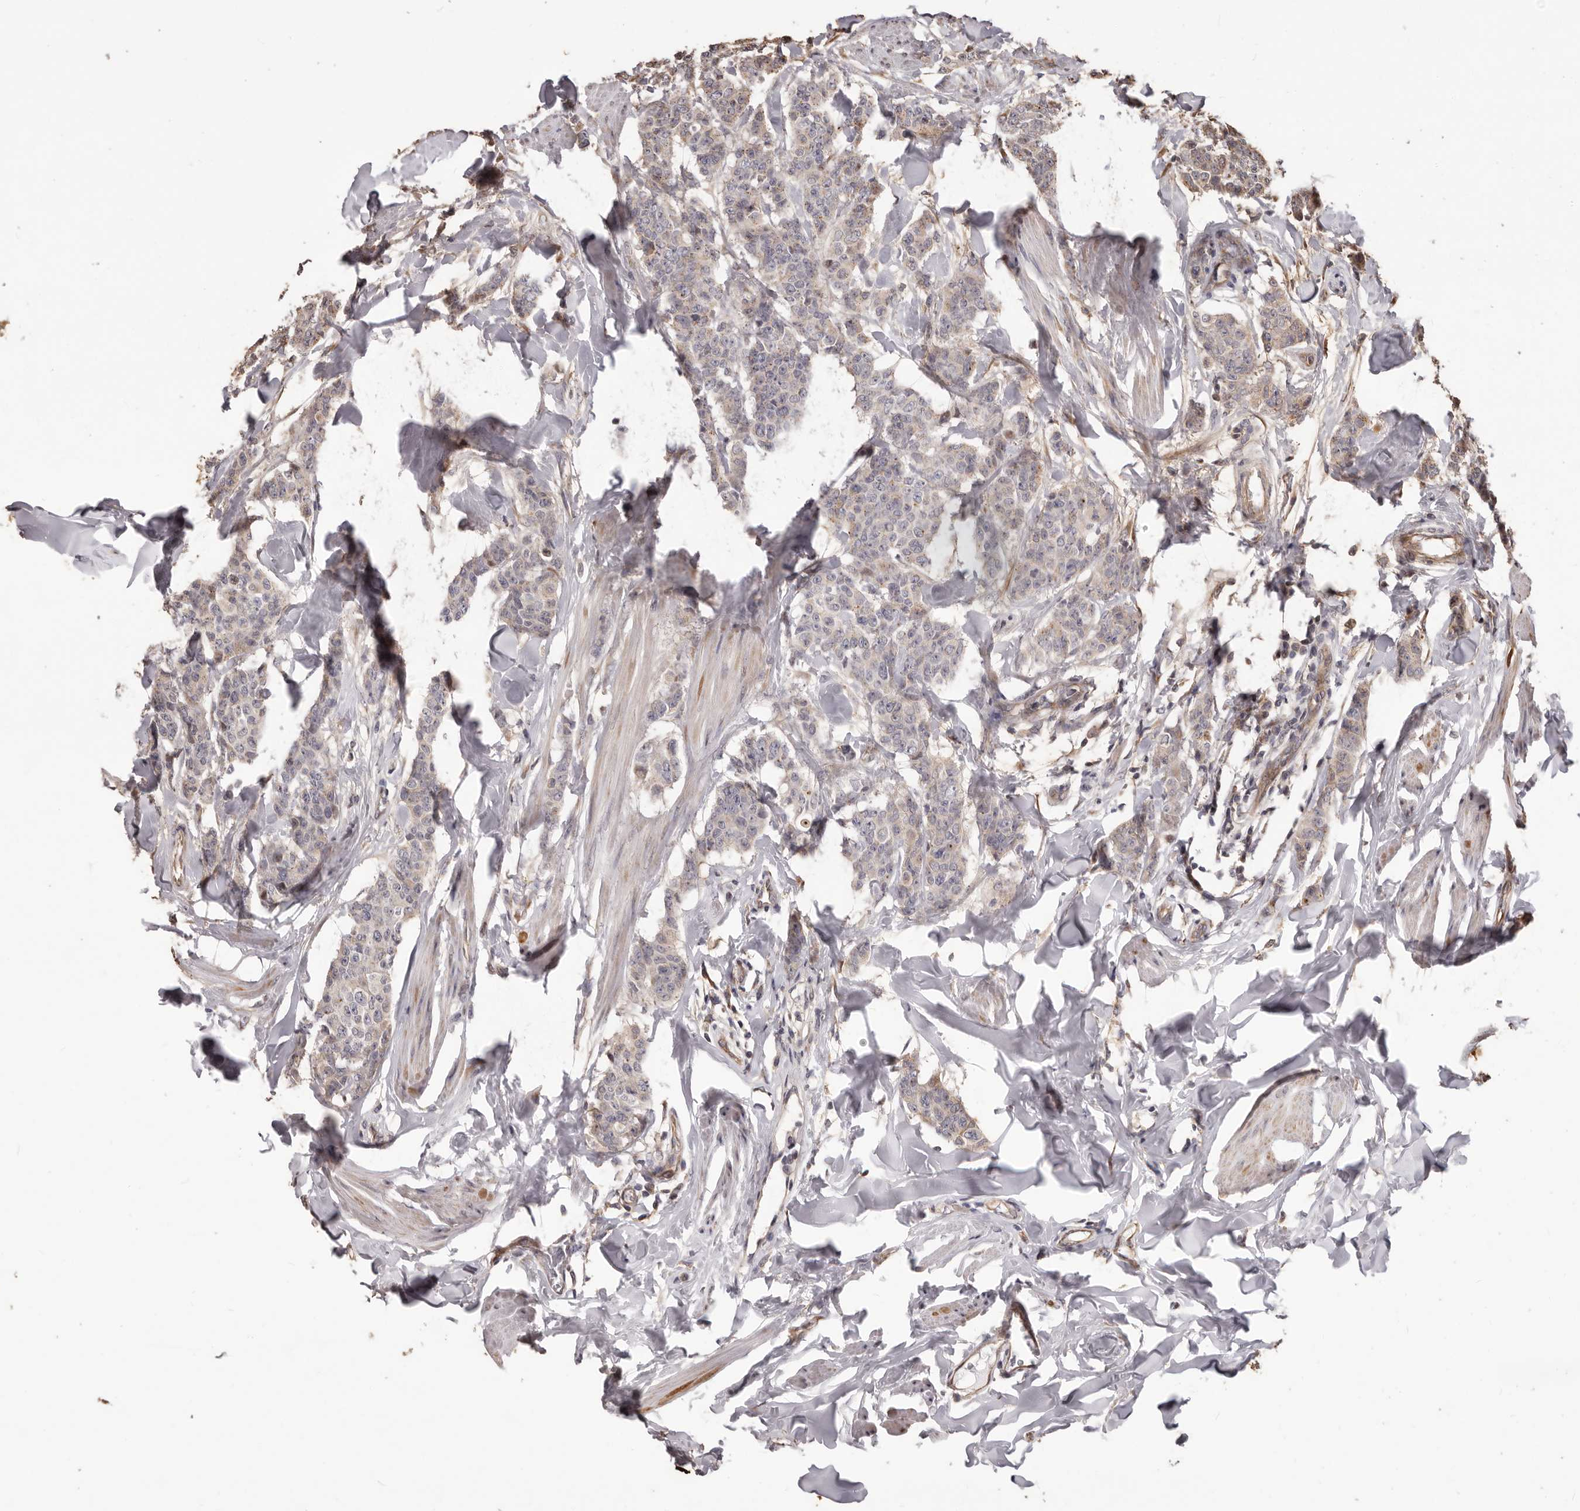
{"staining": {"intensity": "weak", "quantity": "25%-75%", "location": "cytoplasmic/membranous"}, "tissue": "breast cancer", "cell_type": "Tumor cells", "image_type": "cancer", "snomed": [{"axis": "morphology", "description": "Duct carcinoma"}, {"axis": "topography", "description": "Breast"}], "caption": "Approximately 25%-75% of tumor cells in human breast cancer (infiltrating ductal carcinoma) display weak cytoplasmic/membranous protein expression as visualized by brown immunohistochemical staining.", "gene": "MTO1", "patient": {"sex": "female", "age": 40}}